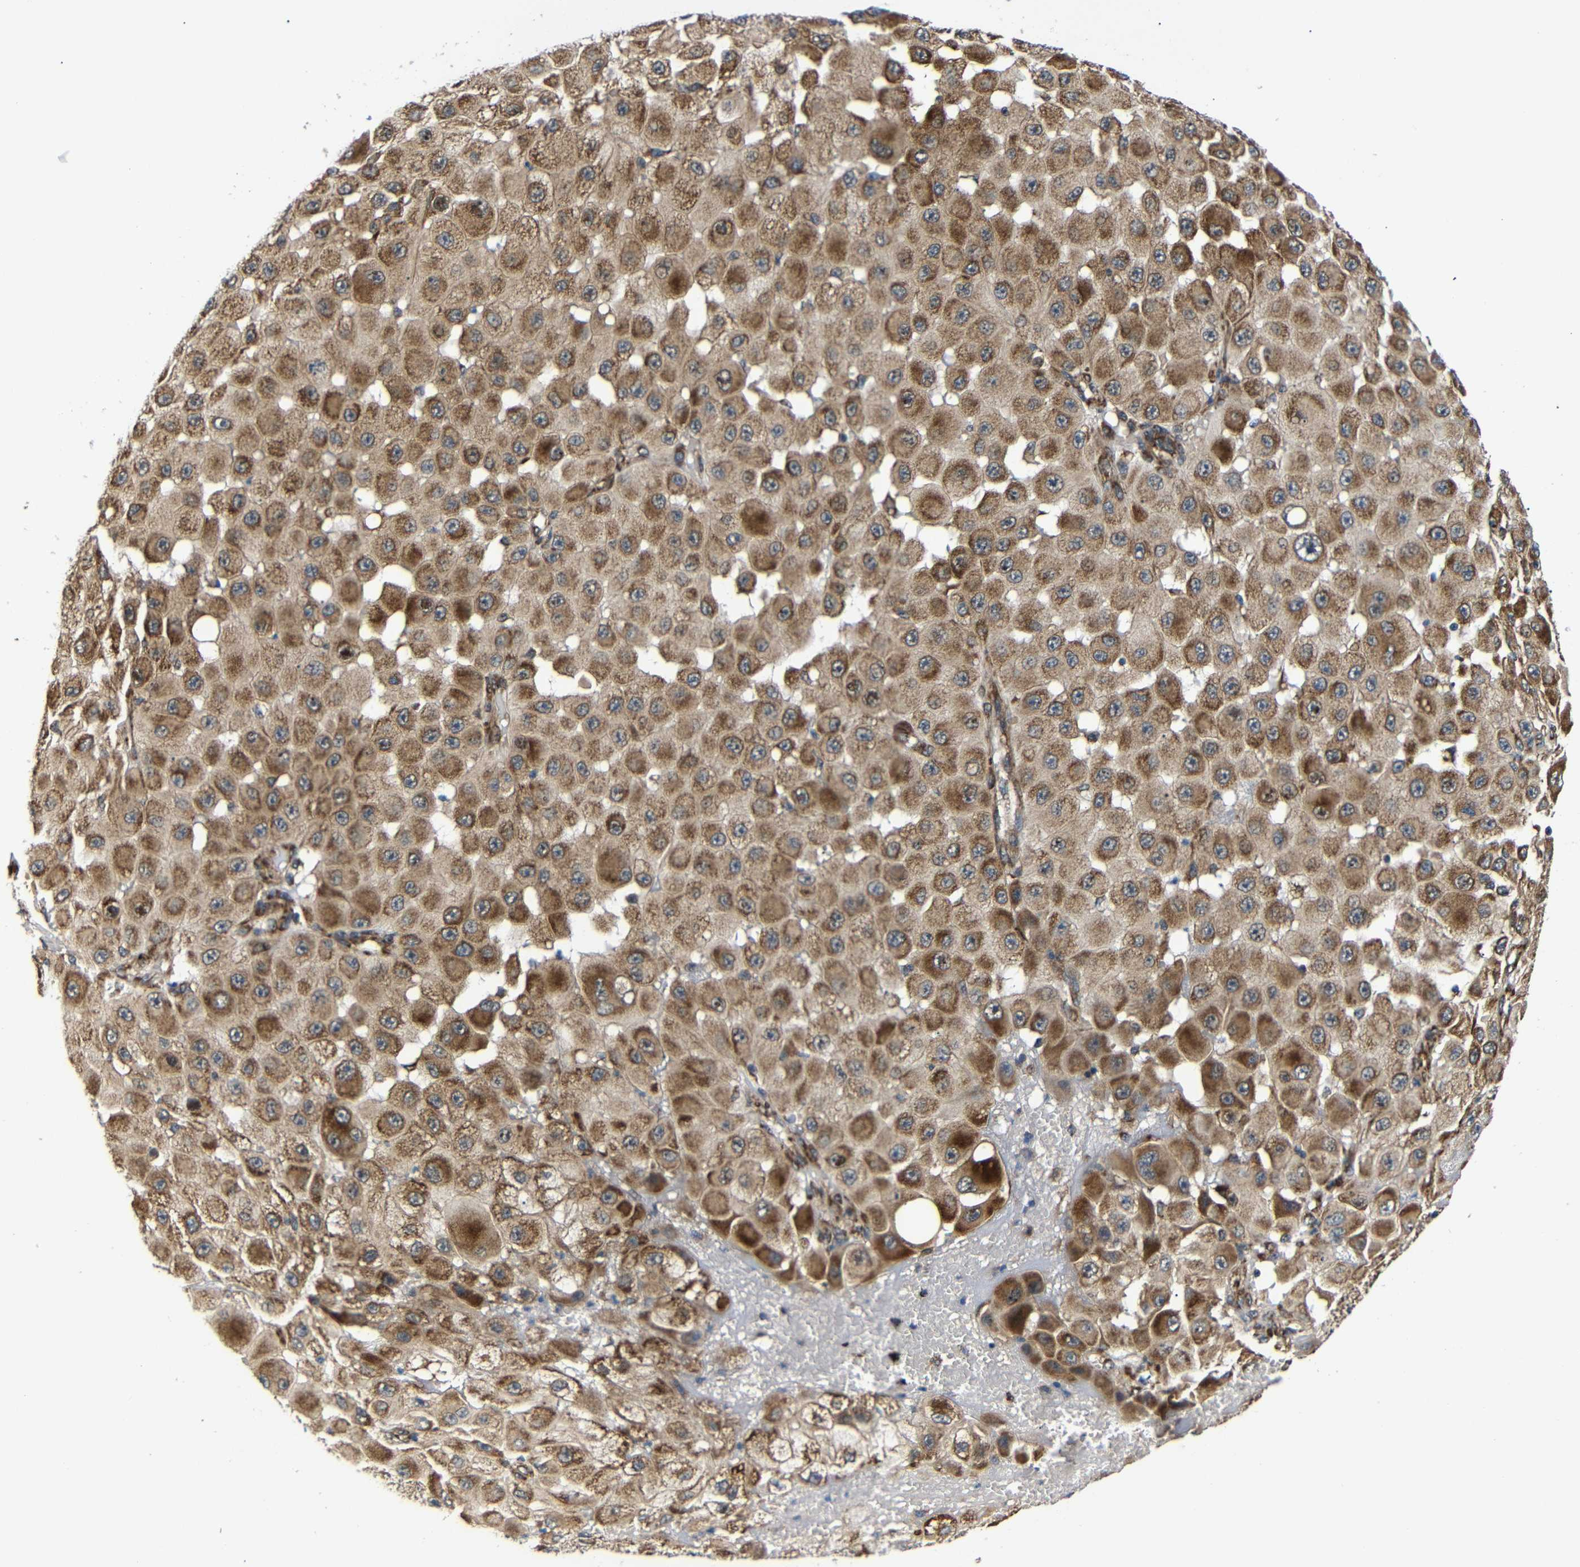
{"staining": {"intensity": "moderate", "quantity": ">75%", "location": "cytoplasmic/membranous"}, "tissue": "melanoma", "cell_type": "Tumor cells", "image_type": "cancer", "snomed": [{"axis": "morphology", "description": "Malignant melanoma, NOS"}, {"axis": "topography", "description": "Skin"}], "caption": "The photomicrograph demonstrates a brown stain indicating the presence of a protein in the cytoplasmic/membranous of tumor cells in malignant melanoma.", "gene": "KANK4", "patient": {"sex": "female", "age": 81}}